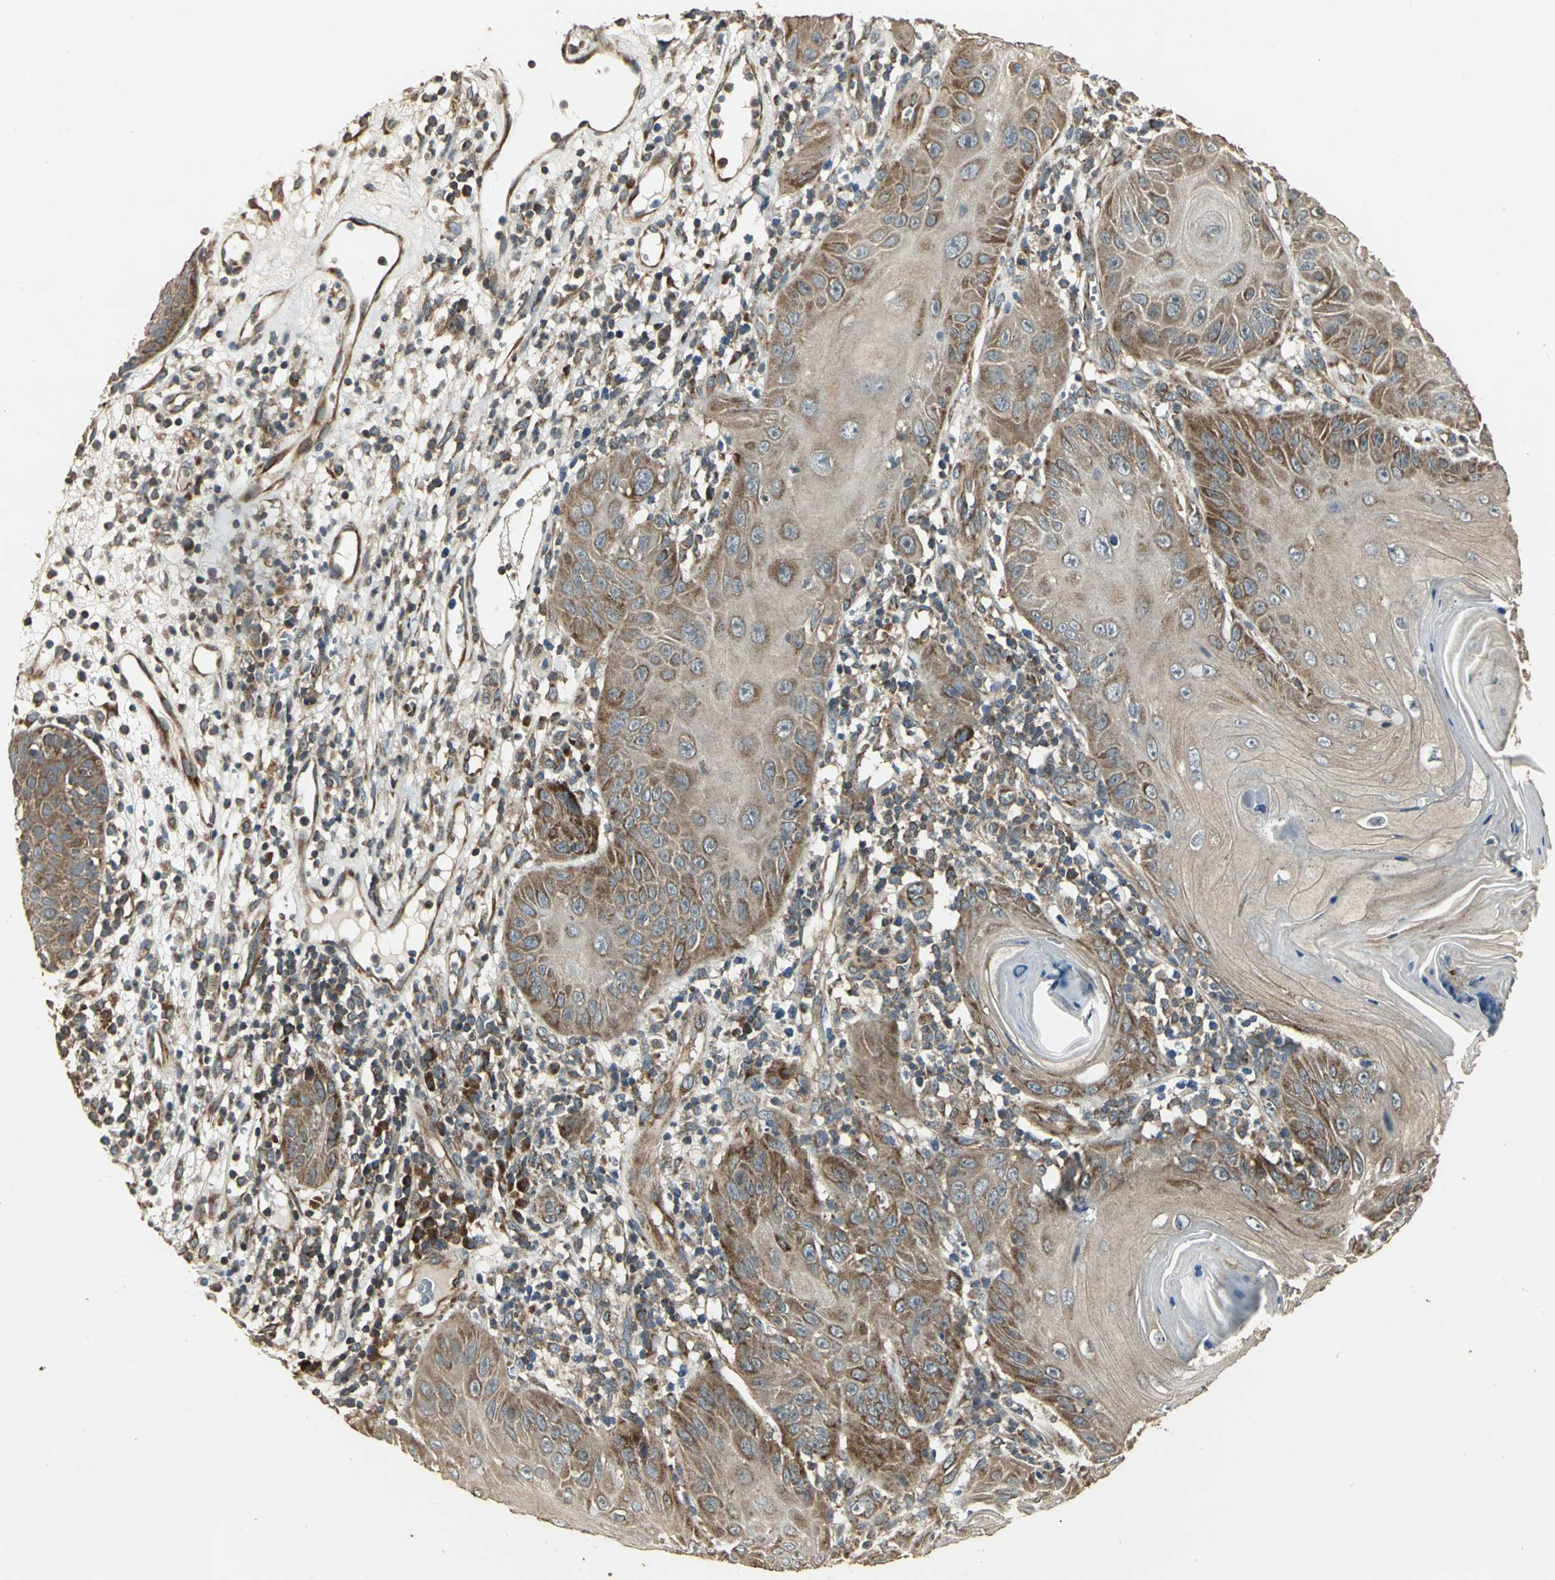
{"staining": {"intensity": "strong", "quantity": ">75%", "location": "cytoplasmic/membranous"}, "tissue": "skin cancer", "cell_type": "Tumor cells", "image_type": "cancer", "snomed": [{"axis": "morphology", "description": "Squamous cell carcinoma, NOS"}, {"axis": "topography", "description": "Skin"}], "caption": "Skin cancer (squamous cell carcinoma) tissue demonstrates strong cytoplasmic/membranous expression in about >75% of tumor cells, visualized by immunohistochemistry. (Stains: DAB in brown, nuclei in blue, Microscopy: brightfield microscopy at high magnification).", "gene": "KANK1", "patient": {"sex": "female", "age": 78}}